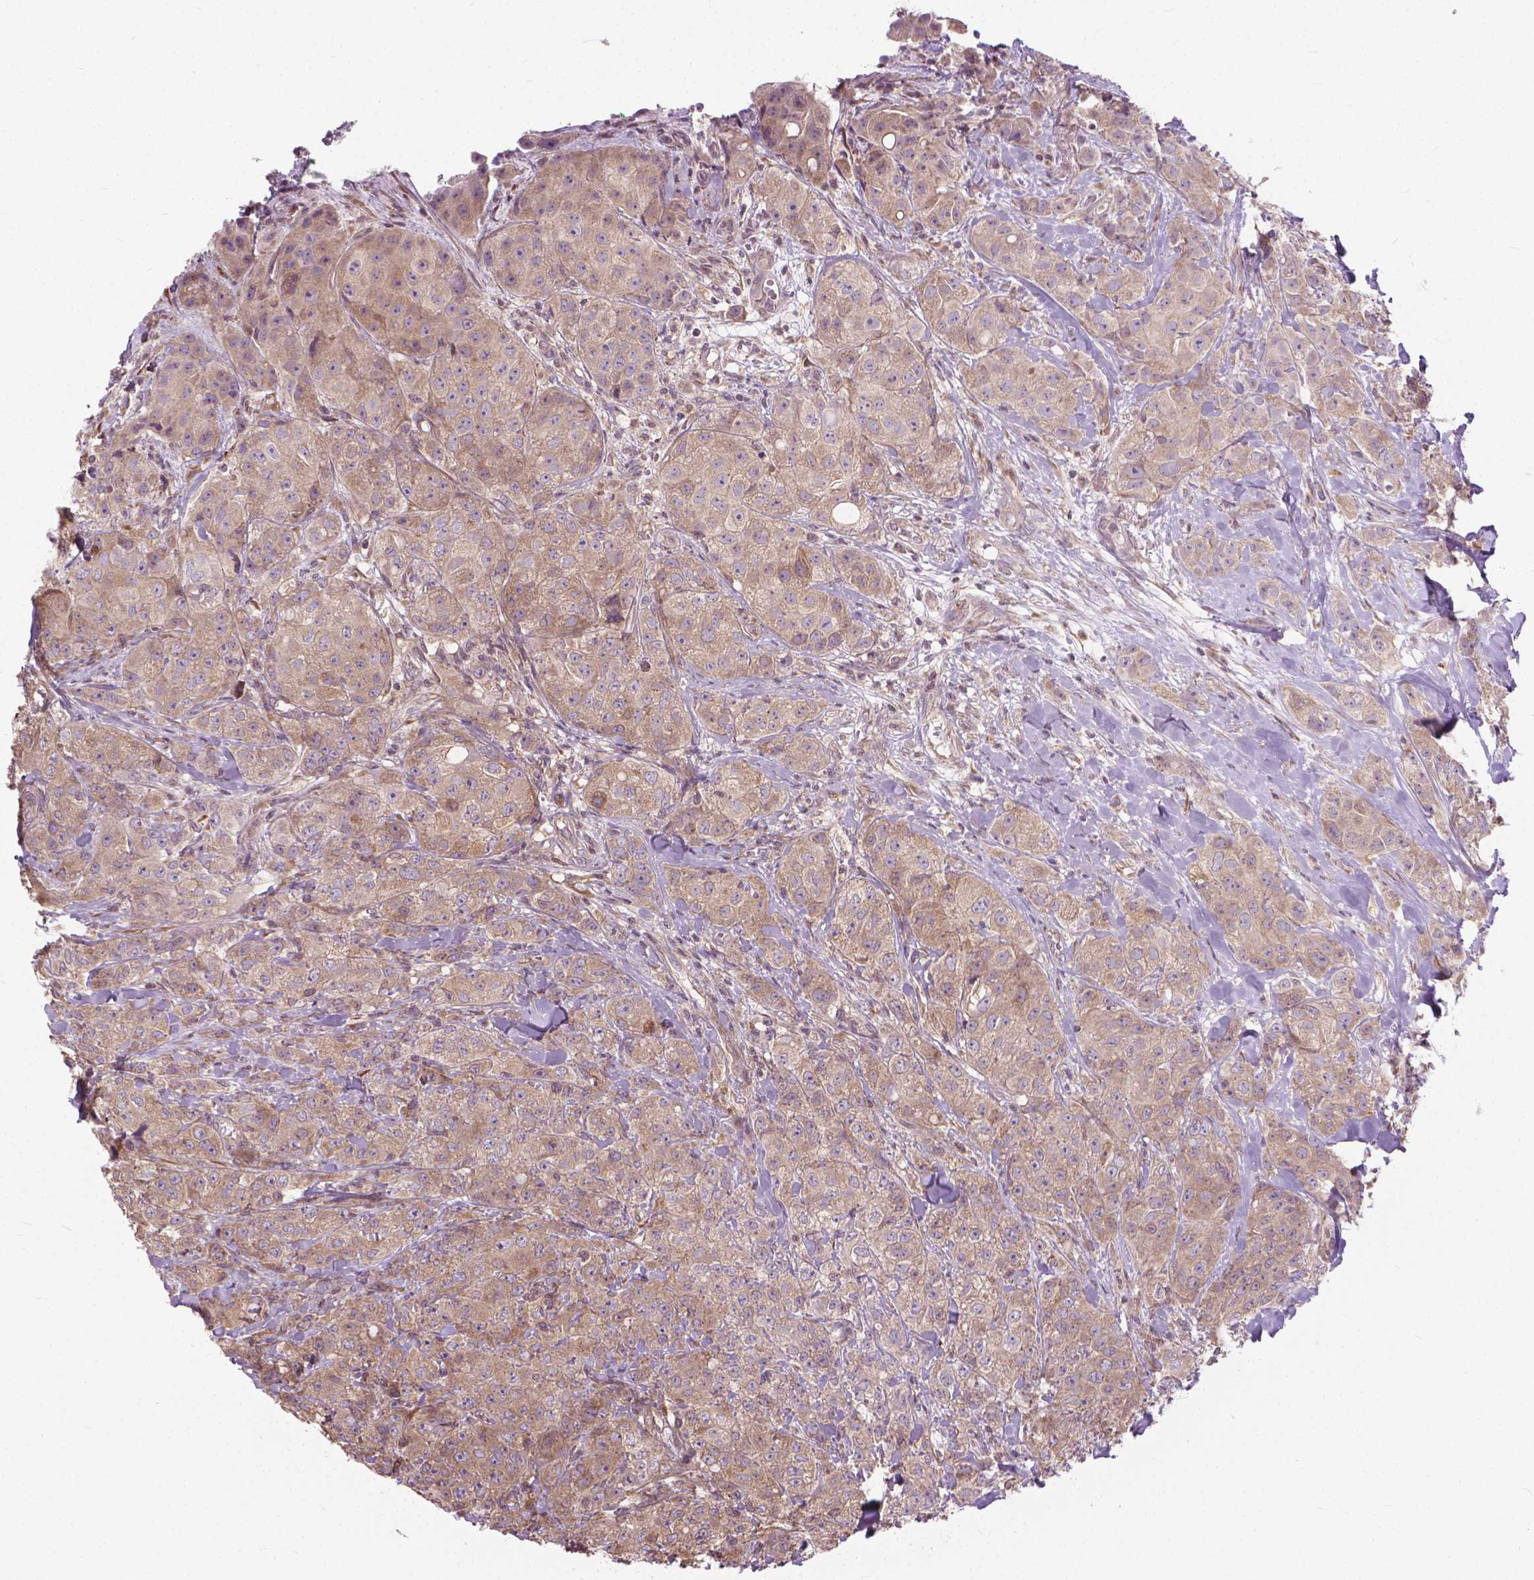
{"staining": {"intensity": "weak", "quantity": ">75%", "location": "cytoplasmic/membranous"}, "tissue": "breast cancer", "cell_type": "Tumor cells", "image_type": "cancer", "snomed": [{"axis": "morphology", "description": "Duct carcinoma"}, {"axis": "topography", "description": "Breast"}], "caption": "IHC (DAB (3,3'-diaminobenzidine)) staining of human intraductal carcinoma (breast) shows weak cytoplasmic/membranous protein staining in approximately >75% of tumor cells. Nuclei are stained in blue.", "gene": "NUDT1", "patient": {"sex": "female", "age": 43}}